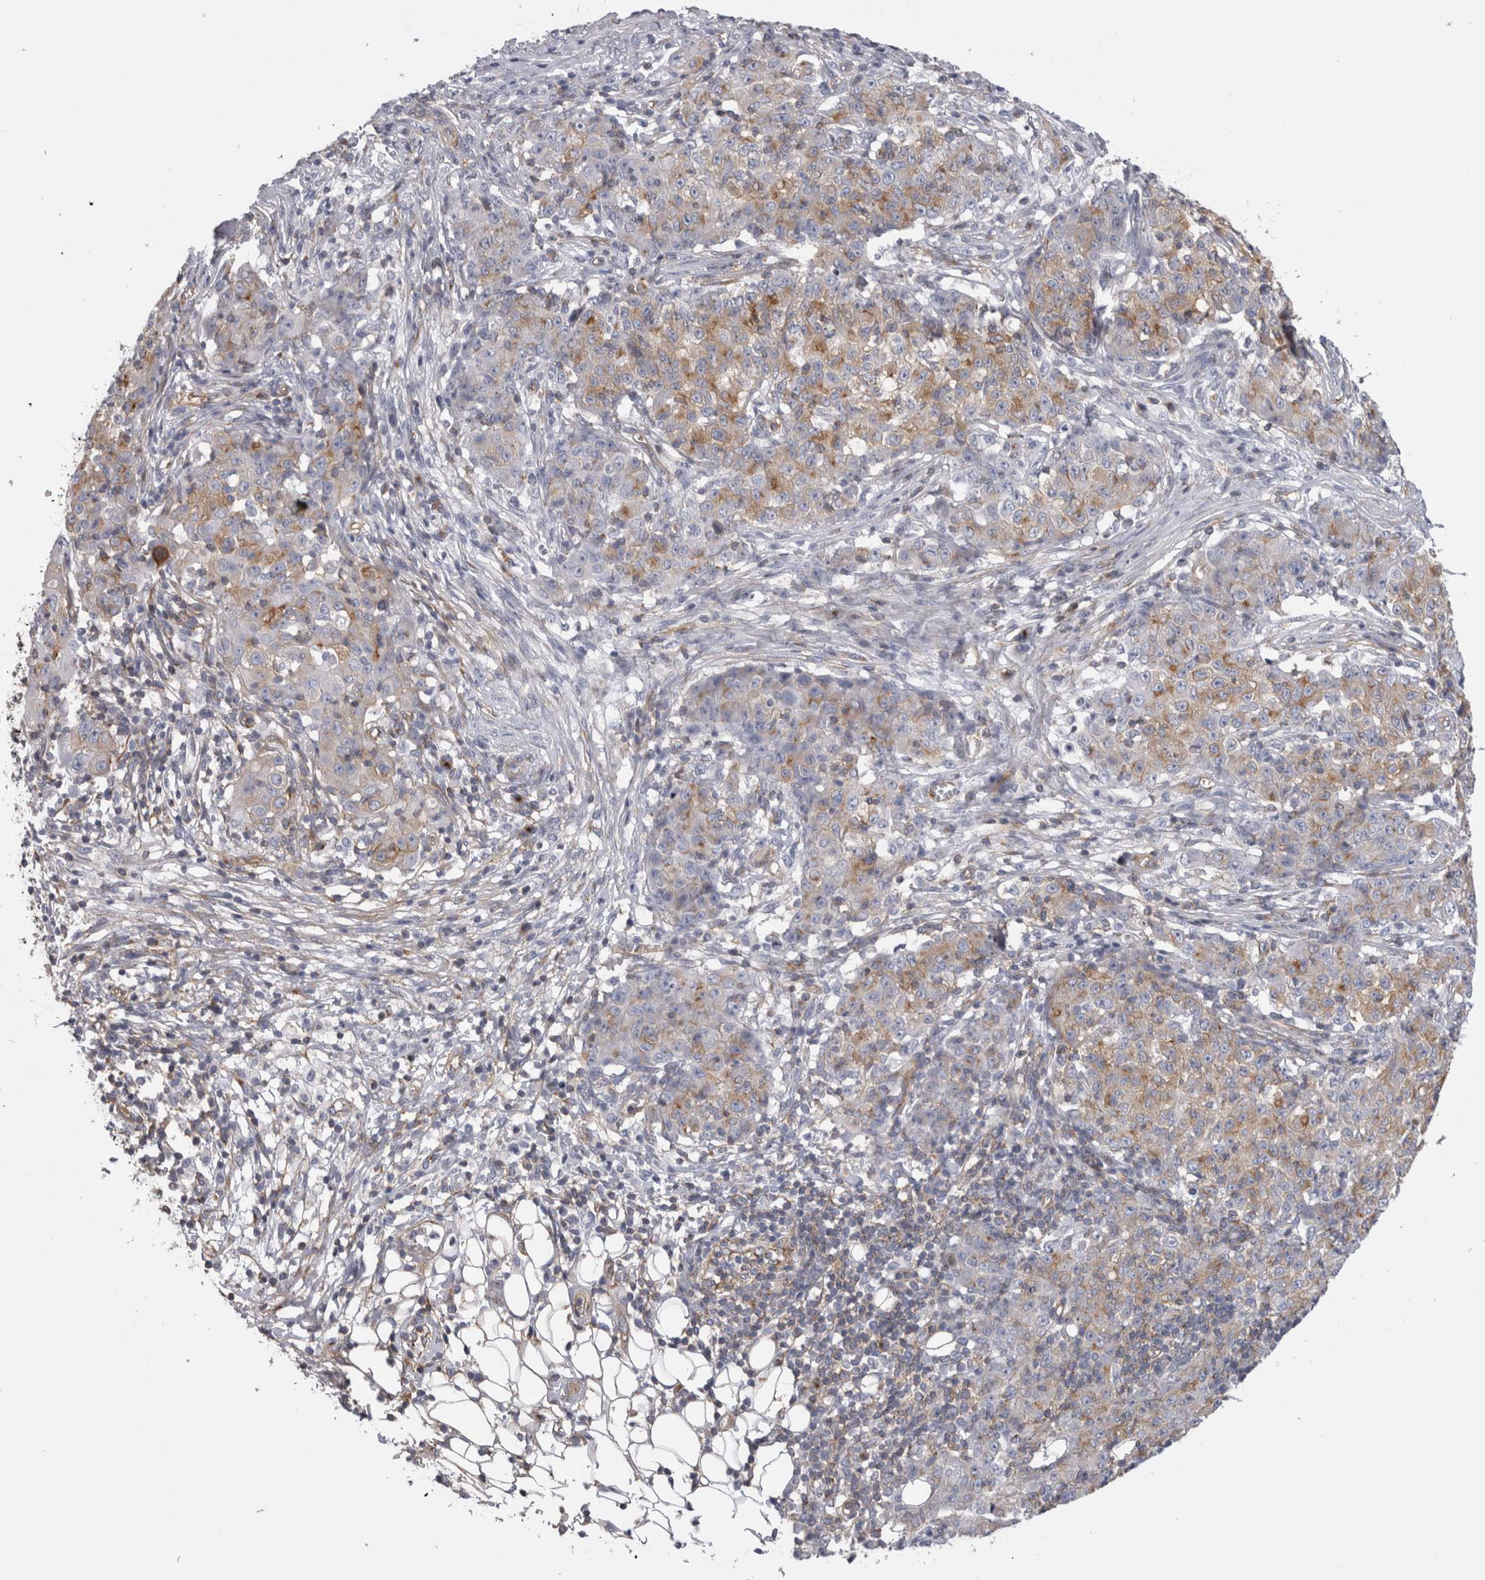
{"staining": {"intensity": "moderate", "quantity": "25%-75%", "location": "cytoplasmic/membranous"}, "tissue": "ovarian cancer", "cell_type": "Tumor cells", "image_type": "cancer", "snomed": [{"axis": "morphology", "description": "Carcinoma, endometroid"}, {"axis": "topography", "description": "Ovary"}], "caption": "This photomicrograph shows immunohistochemistry (IHC) staining of human ovarian cancer, with medium moderate cytoplasmic/membranous positivity in about 25%-75% of tumor cells.", "gene": "ATXN3", "patient": {"sex": "female", "age": 42}}